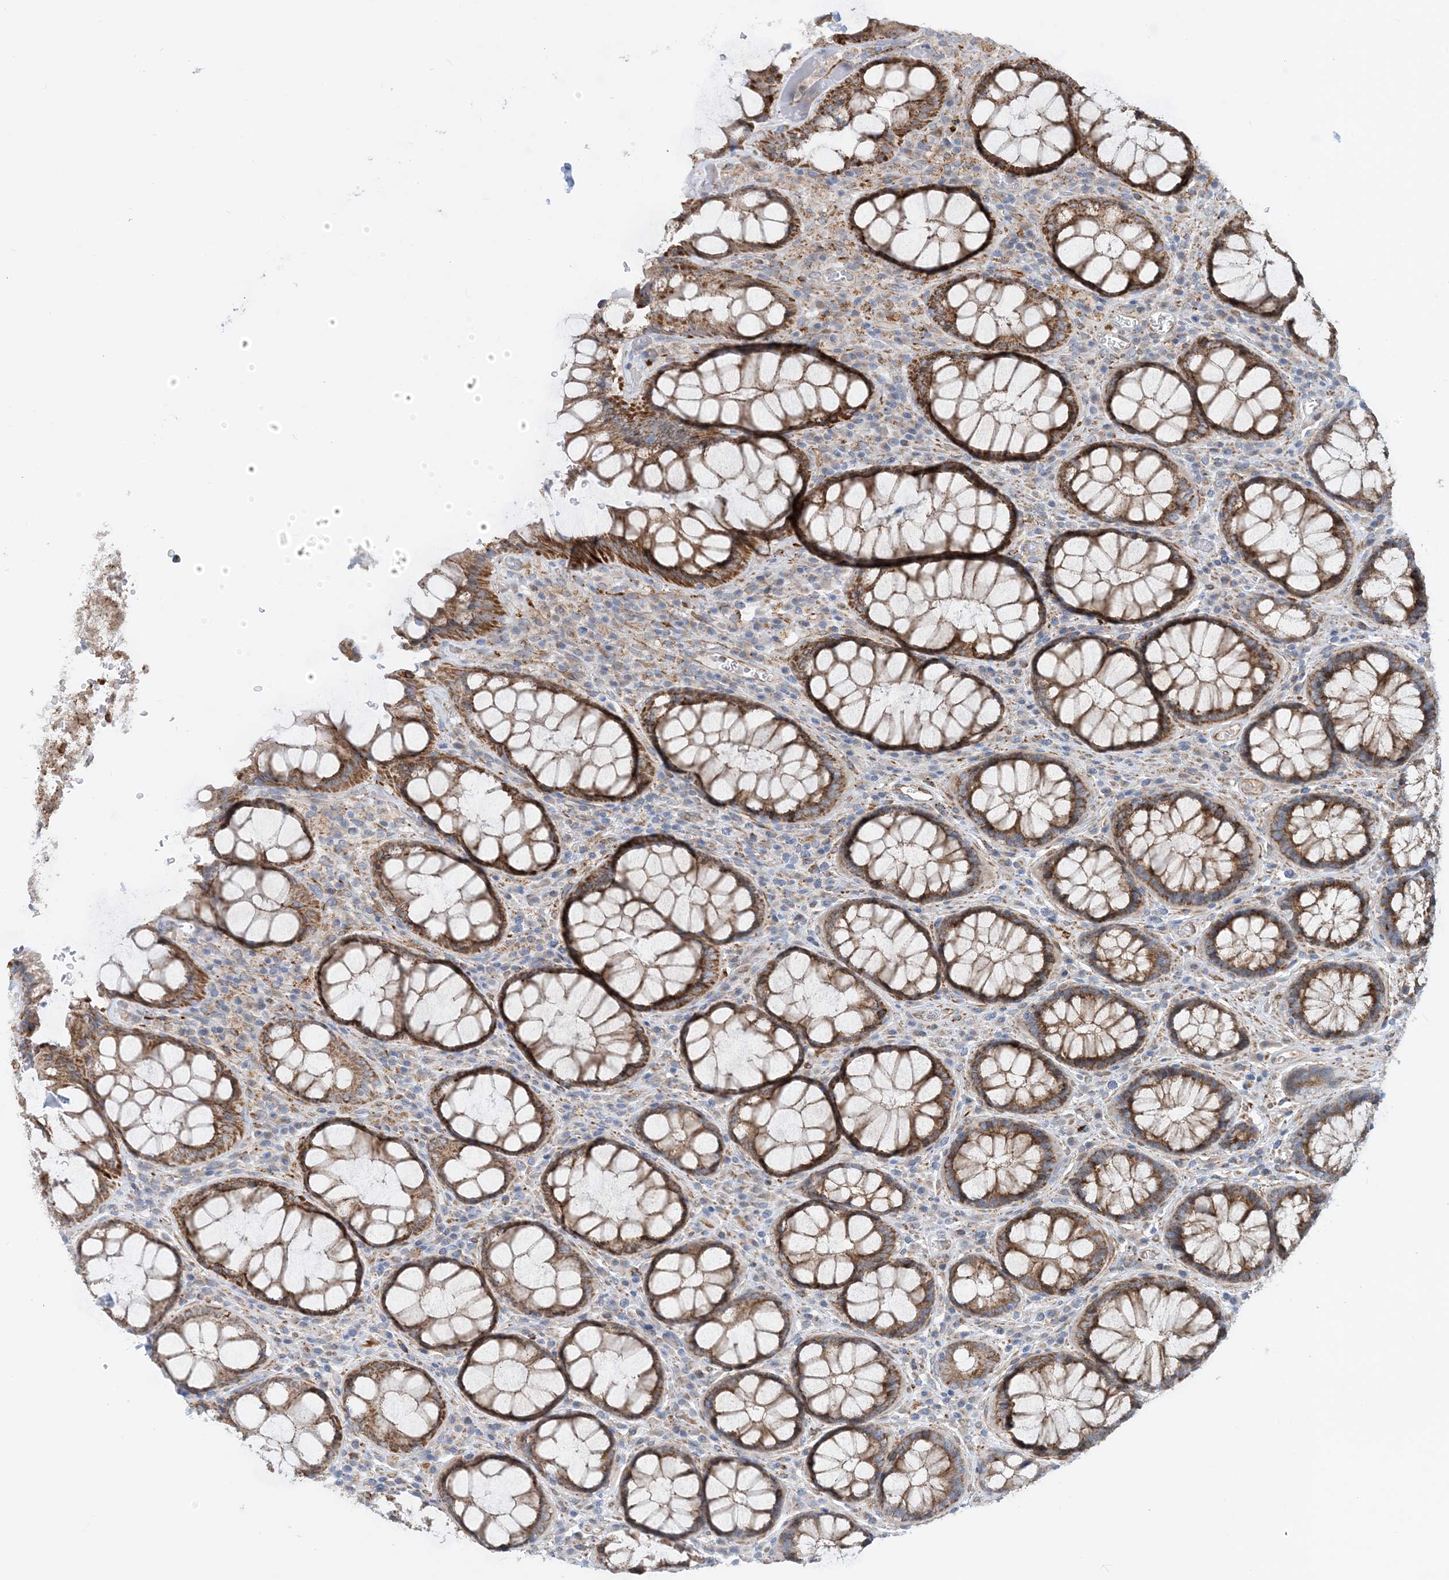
{"staining": {"intensity": "moderate", "quantity": ">75%", "location": "cytoplasmic/membranous"}, "tissue": "rectum", "cell_type": "Glandular cells", "image_type": "normal", "snomed": [{"axis": "morphology", "description": "Normal tissue, NOS"}, {"axis": "topography", "description": "Rectum"}], "caption": "A high-resolution micrograph shows immunohistochemistry staining of benign rectum, which demonstrates moderate cytoplasmic/membranous positivity in about >75% of glandular cells. Ihc stains the protein in brown and the nuclei are stained blue.", "gene": "EIF2A", "patient": {"sex": "male", "age": 64}}